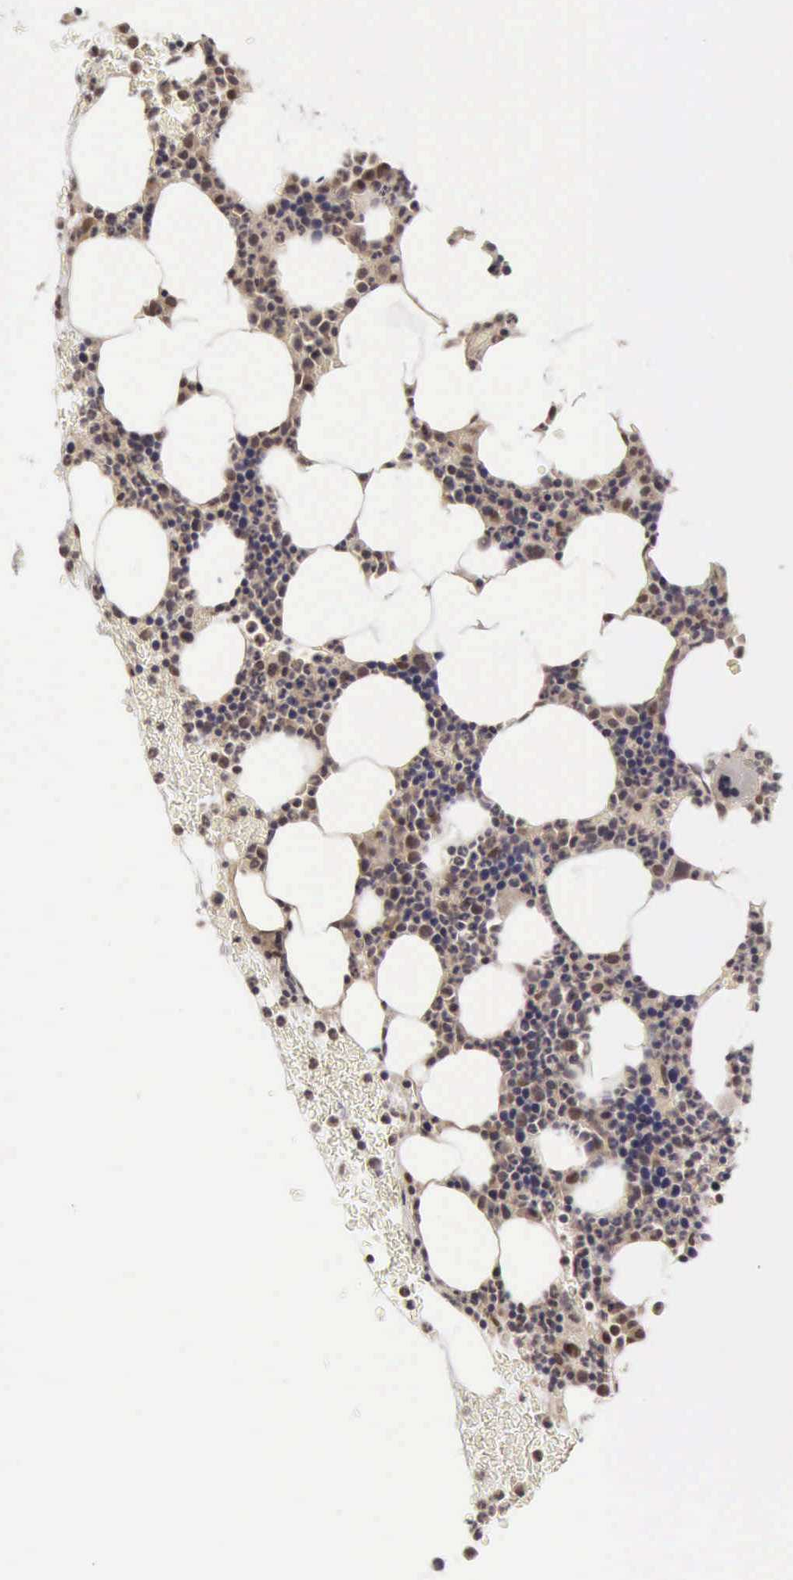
{"staining": {"intensity": "weak", "quantity": "25%-75%", "location": "cytoplasmic/membranous,nuclear"}, "tissue": "bone marrow", "cell_type": "Hematopoietic cells", "image_type": "normal", "snomed": [{"axis": "morphology", "description": "Normal tissue, NOS"}, {"axis": "topography", "description": "Bone marrow"}], "caption": "High-magnification brightfield microscopy of unremarkable bone marrow stained with DAB (brown) and counterstained with hematoxylin (blue). hematopoietic cells exhibit weak cytoplasmic/membranous,nuclear positivity is identified in approximately25%-75% of cells. Nuclei are stained in blue.", "gene": "CDKN2A", "patient": {"sex": "female", "age": 53}}